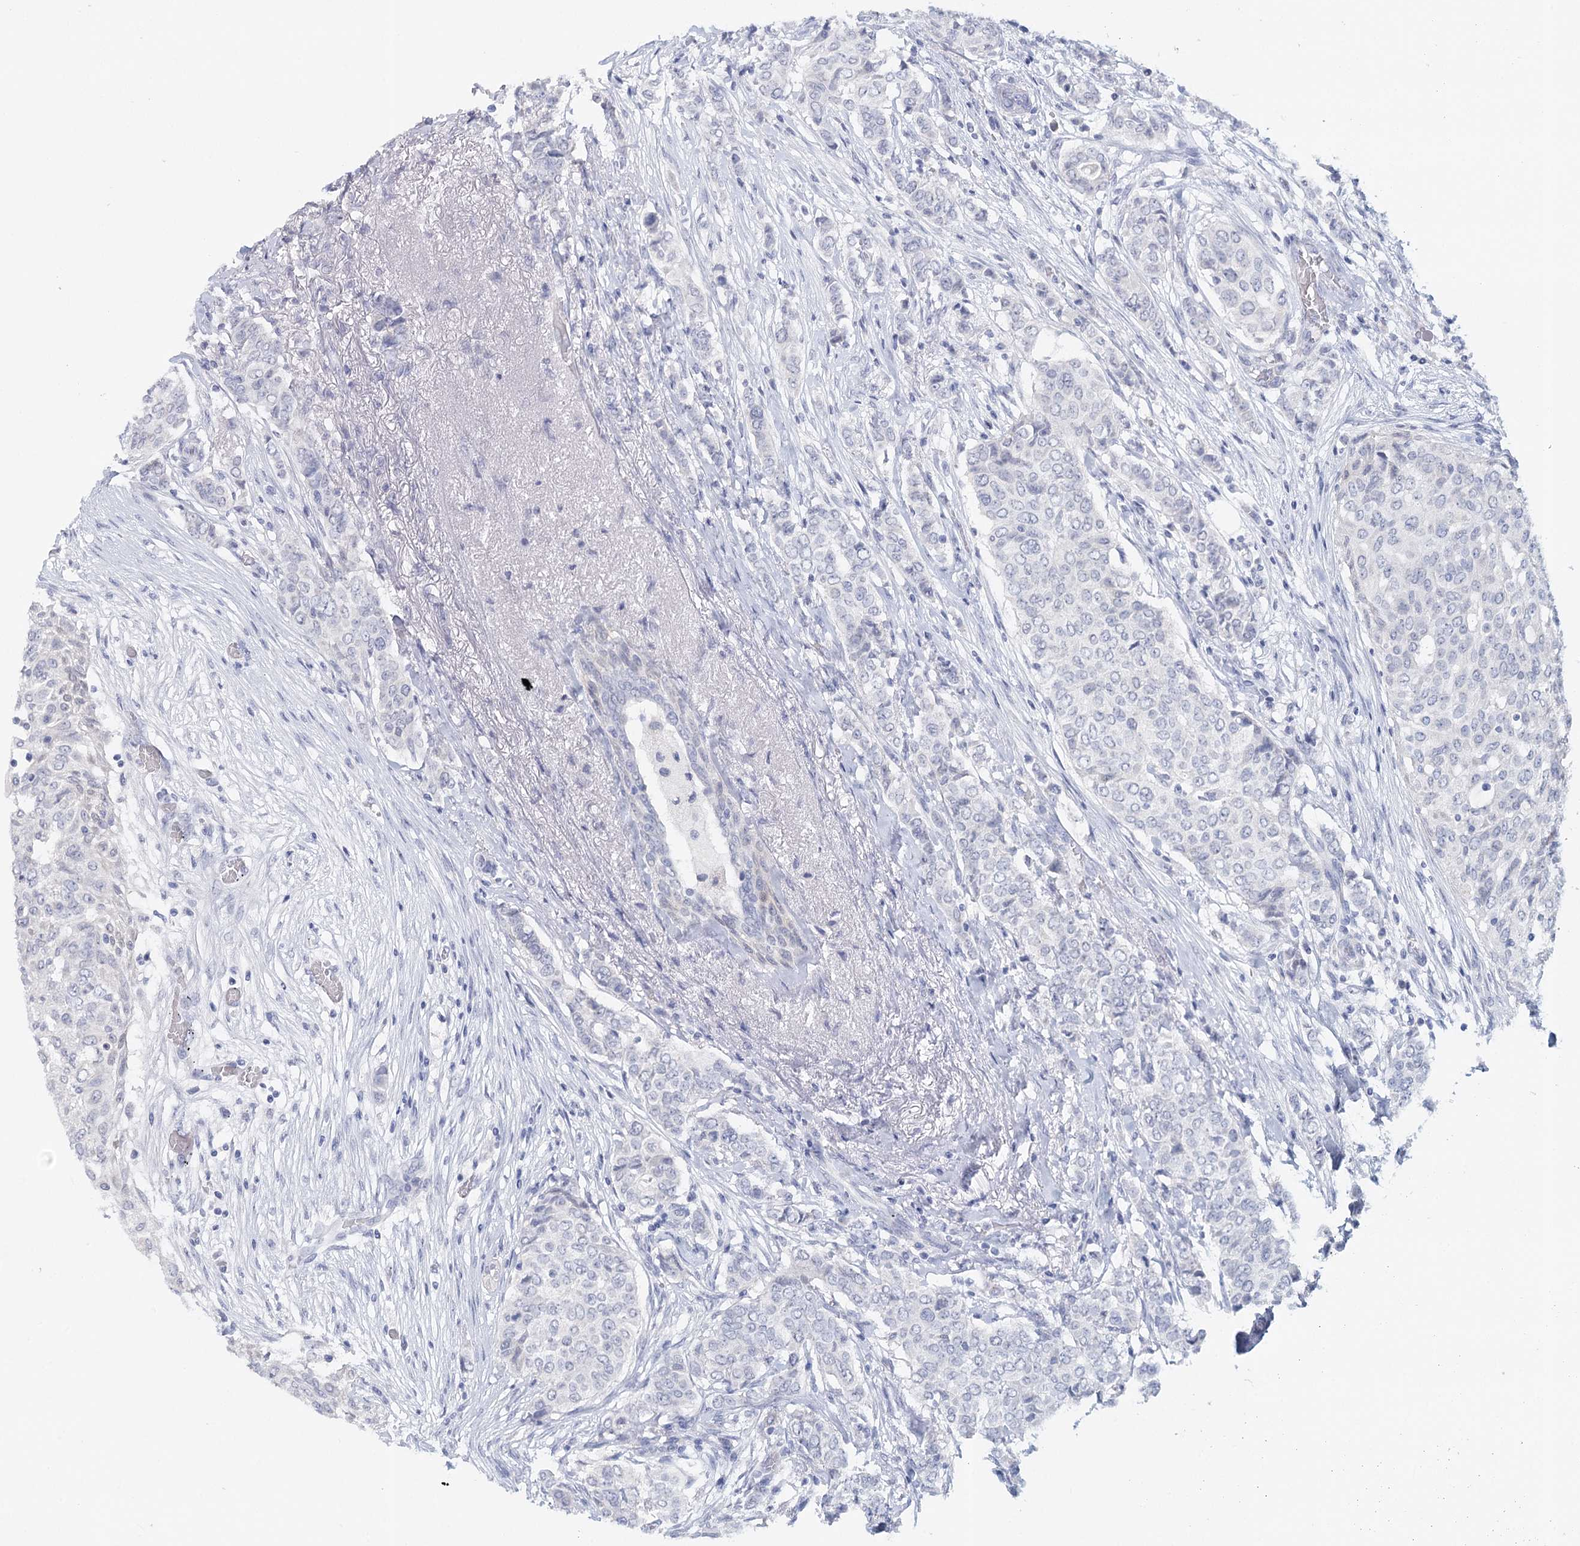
{"staining": {"intensity": "negative", "quantity": "none", "location": "none"}, "tissue": "breast cancer", "cell_type": "Tumor cells", "image_type": "cancer", "snomed": [{"axis": "morphology", "description": "Lobular carcinoma"}, {"axis": "topography", "description": "Breast"}], "caption": "An IHC image of breast lobular carcinoma is shown. There is no staining in tumor cells of breast lobular carcinoma.", "gene": "HSPA4L", "patient": {"sex": "female", "age": 51}}